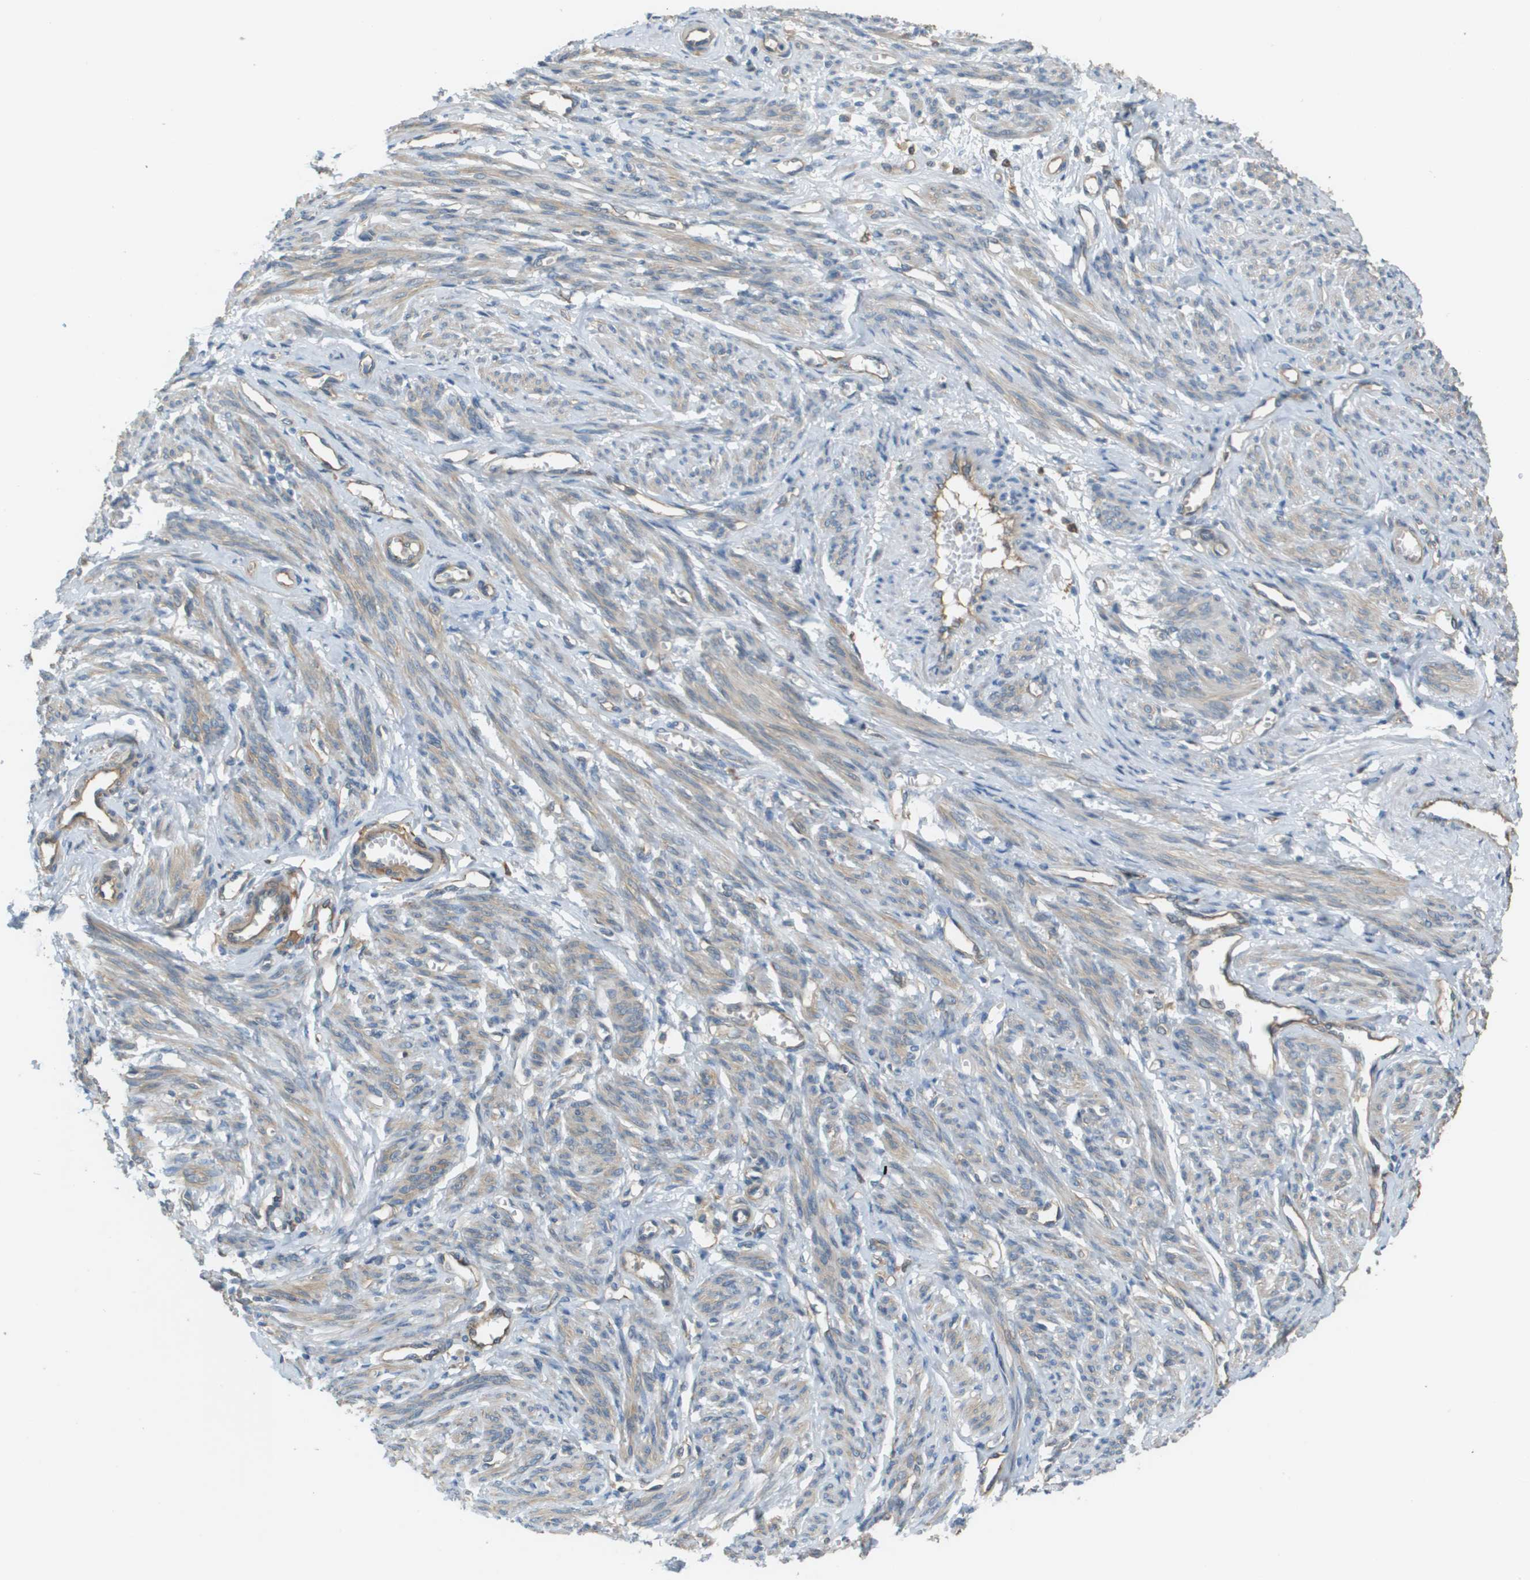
{"staining": {"intensity": "weak", "quantity": "25%-75%", "location": "cytoplasmic/membranous"}, "tissue": "smooth muscle", "cell_type": "Smooth muscle cells", "image_type": "normal", "snomed": [{"axis": "morphology", "description": "Normal tissue, NOS"}, {"axis": "topography", "description": "Smooth muscle"}], "caption": "Immunohistochemical staining of normal smooth muscle exhibits weak cytoplasmic/membranous protein staining in approximately 25%-75% of smooth muscle cells.", "gene": "CORO1B", "patient": {"sex": "female", "age": 65}}